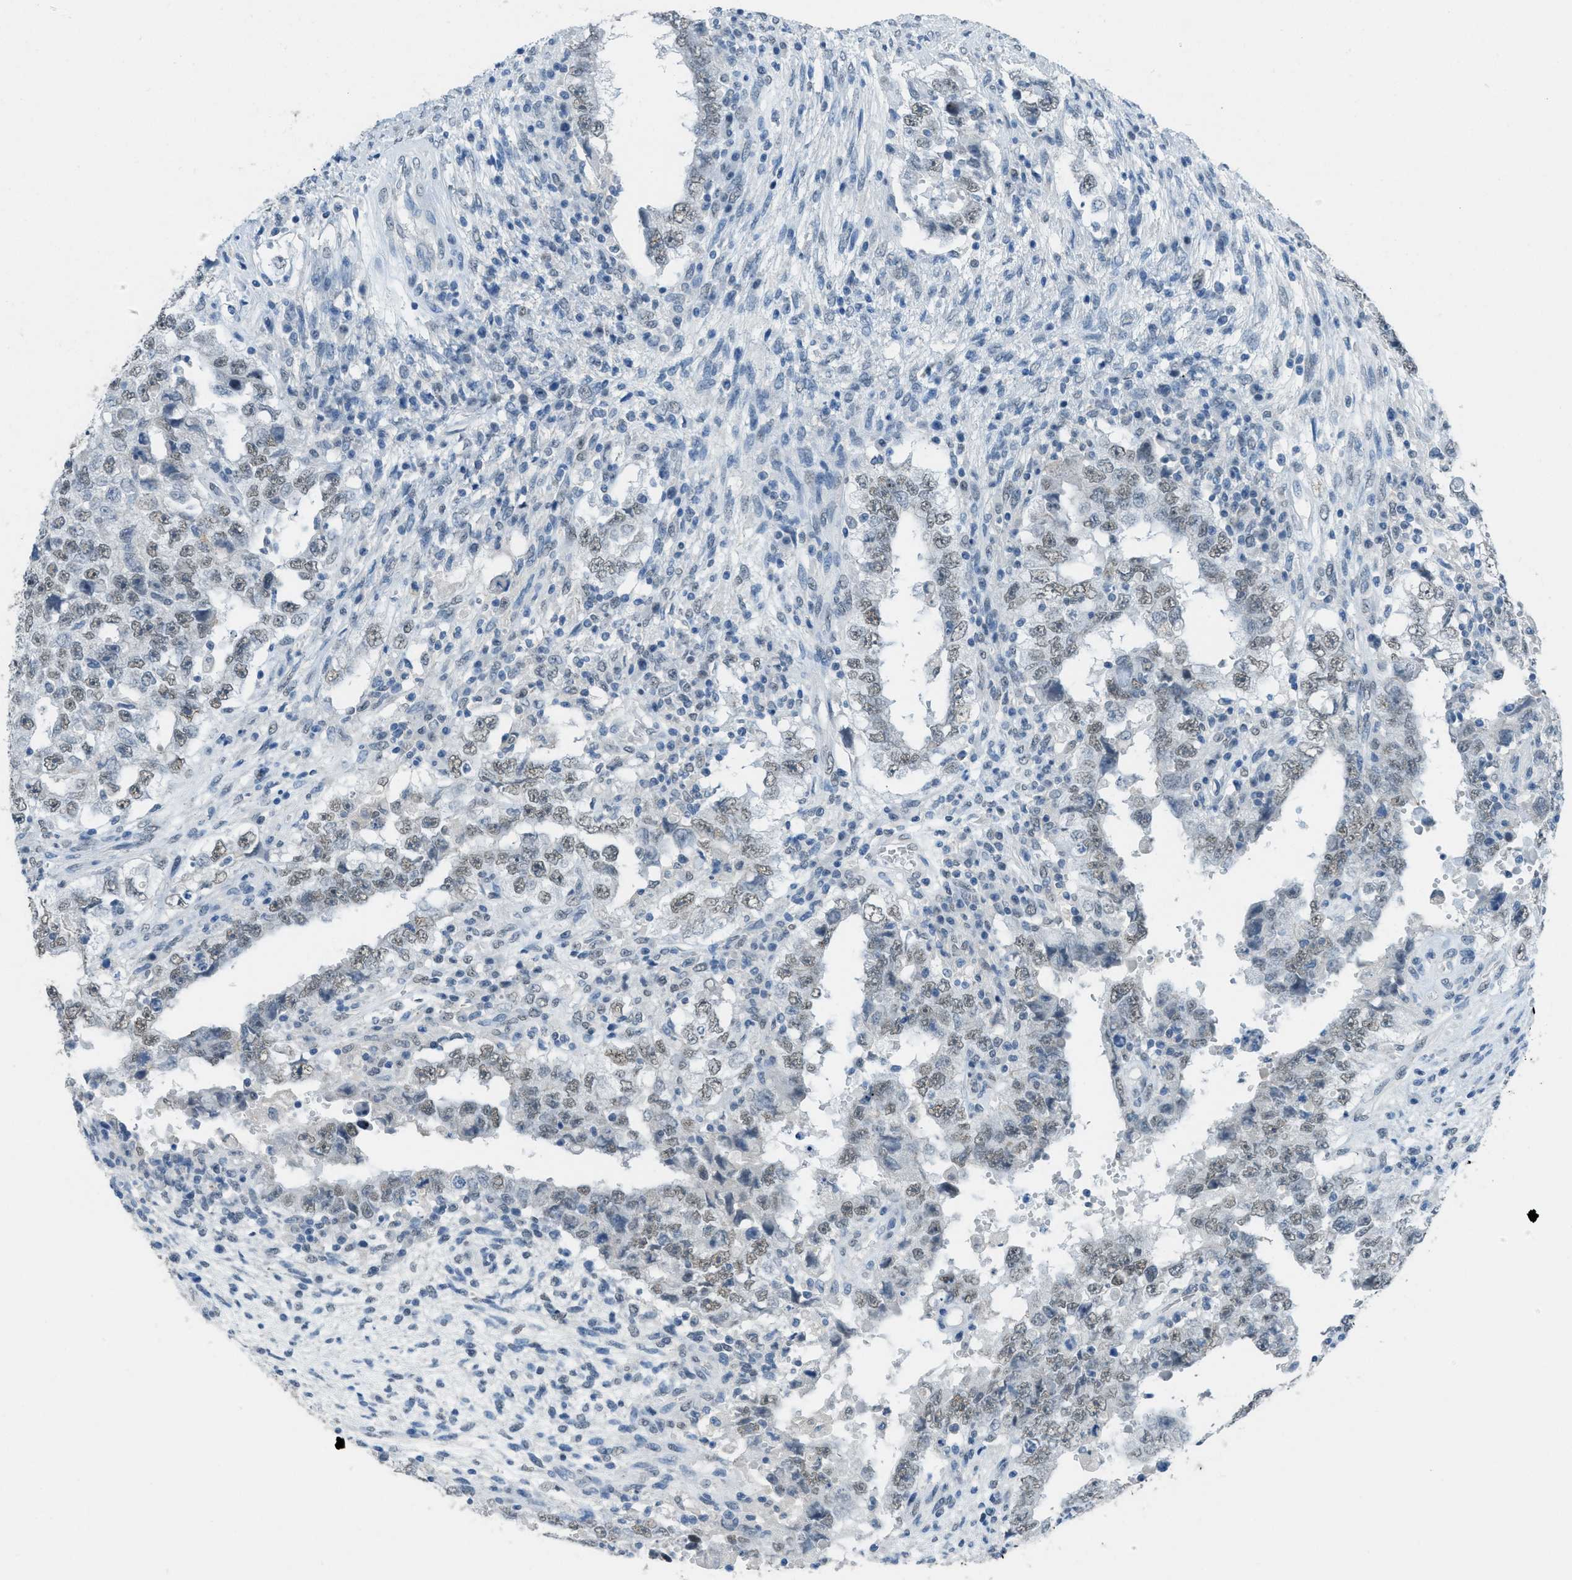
{"staining": {"intensity": "weak", "quantity": "25%-75%", "location": "nuclear"}, "tissue": "testis cancer", "cell_type": "Tumor cells", "image_type": "cancer", "snomed": [{"axis": "morphology", "description": "Carcinoma, Embryonal, NOS"}, {"axis": "topography", "description": "Testis"}], "caption": "Testis cancer (embryonal carcinoma) stained with a protein marker shows weak staining in tumor cells.", "gene": "TTC13", "patient": {"sex": "male", "age": 26}}